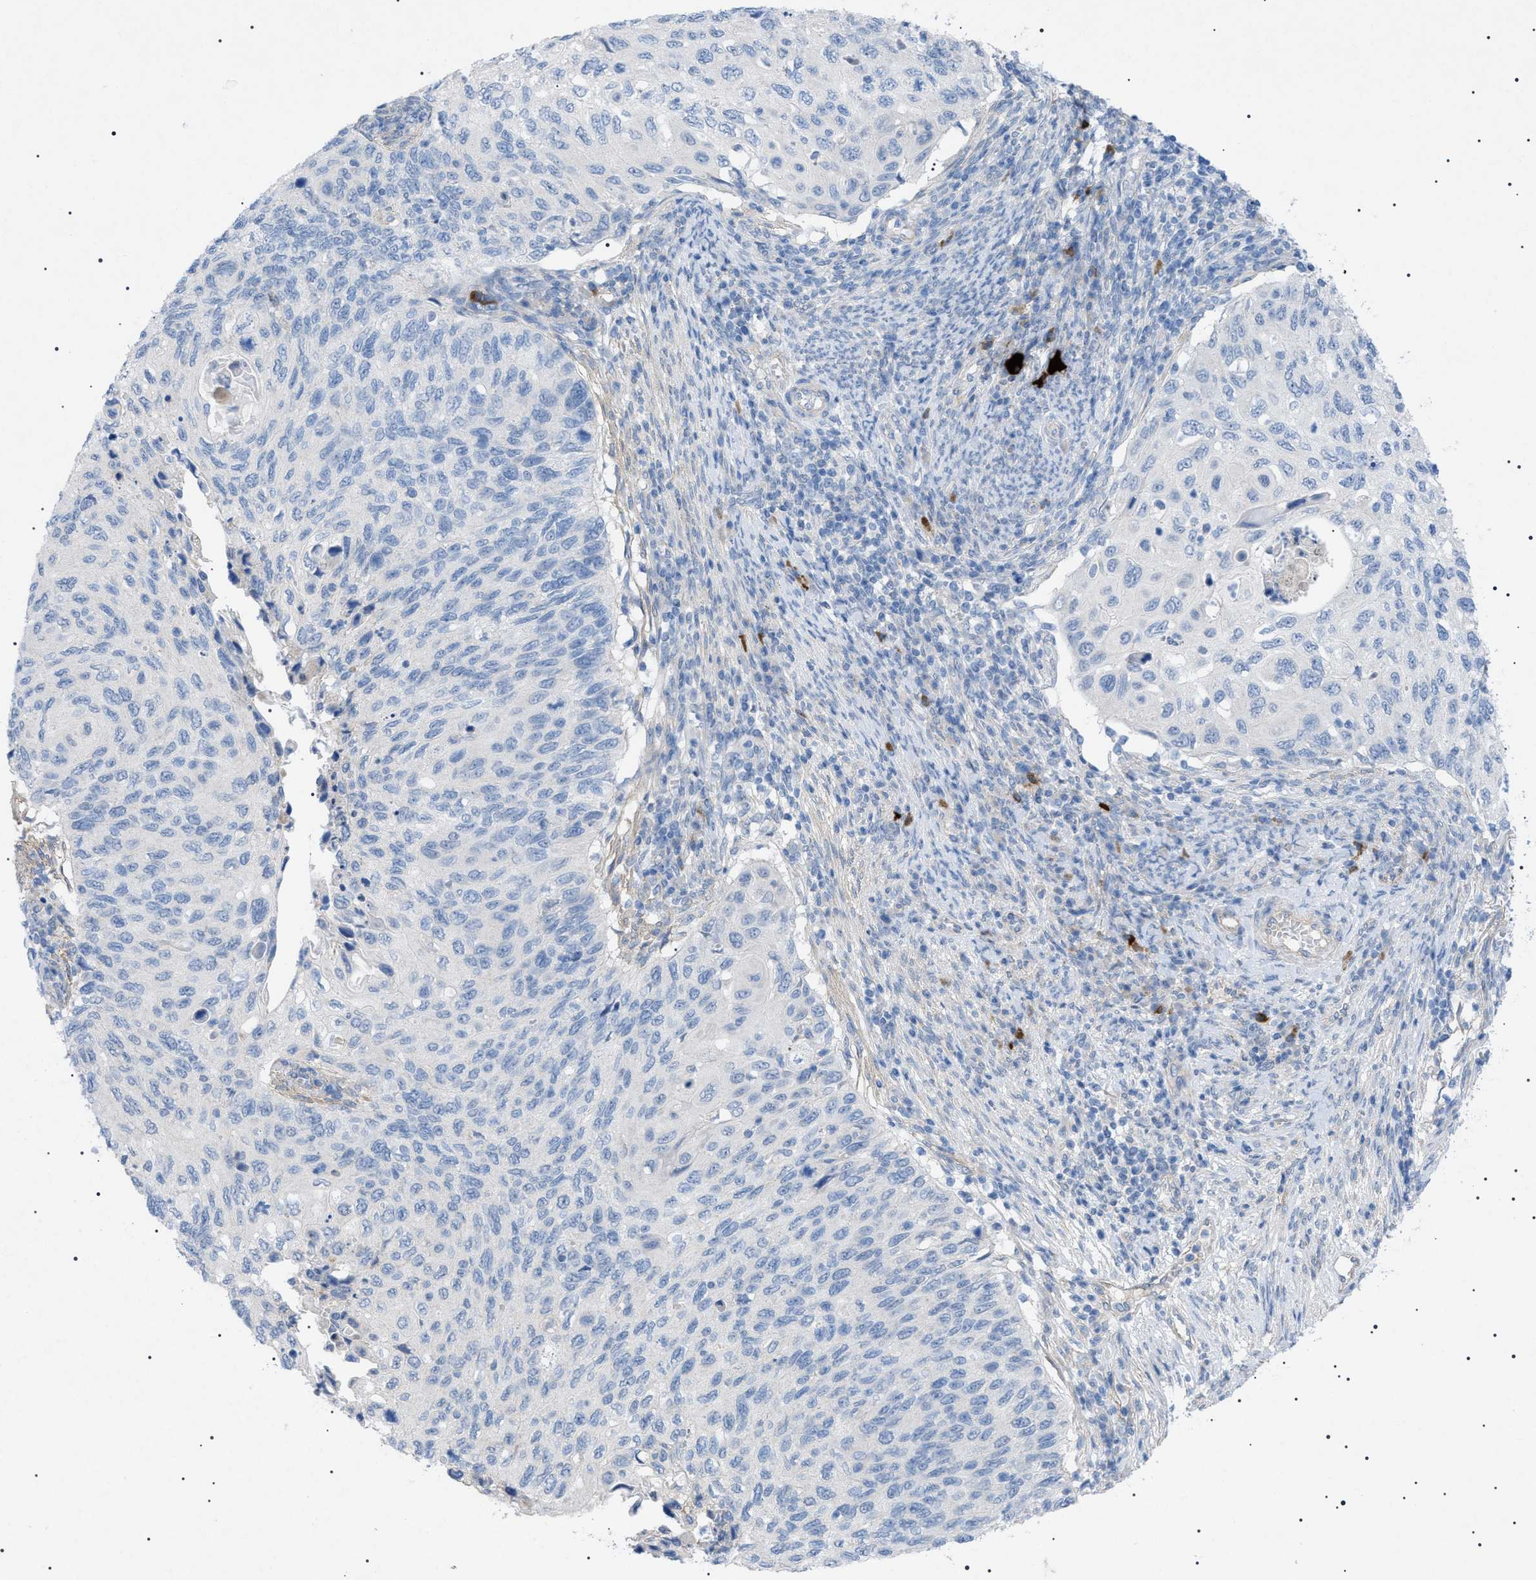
{"staining": {"intensity": "negative", "quantity": "none", "location": "none"}, "tissue": "cervical cancer", "cell_type": "Tumor cells", "image_type": "cancer", "snomed": [{"axis": "morphology", "description": "Squamous cell carcinoma, NOS"}, {"axis": "topography", "description": "Cervix"}], "caption": "Tumor cells are negative for brown protein staining in cervical cancer (squamous cell carcinoma).", "gene": "ADAMTS1", "patient": {"sex": "female", "age": 70}}